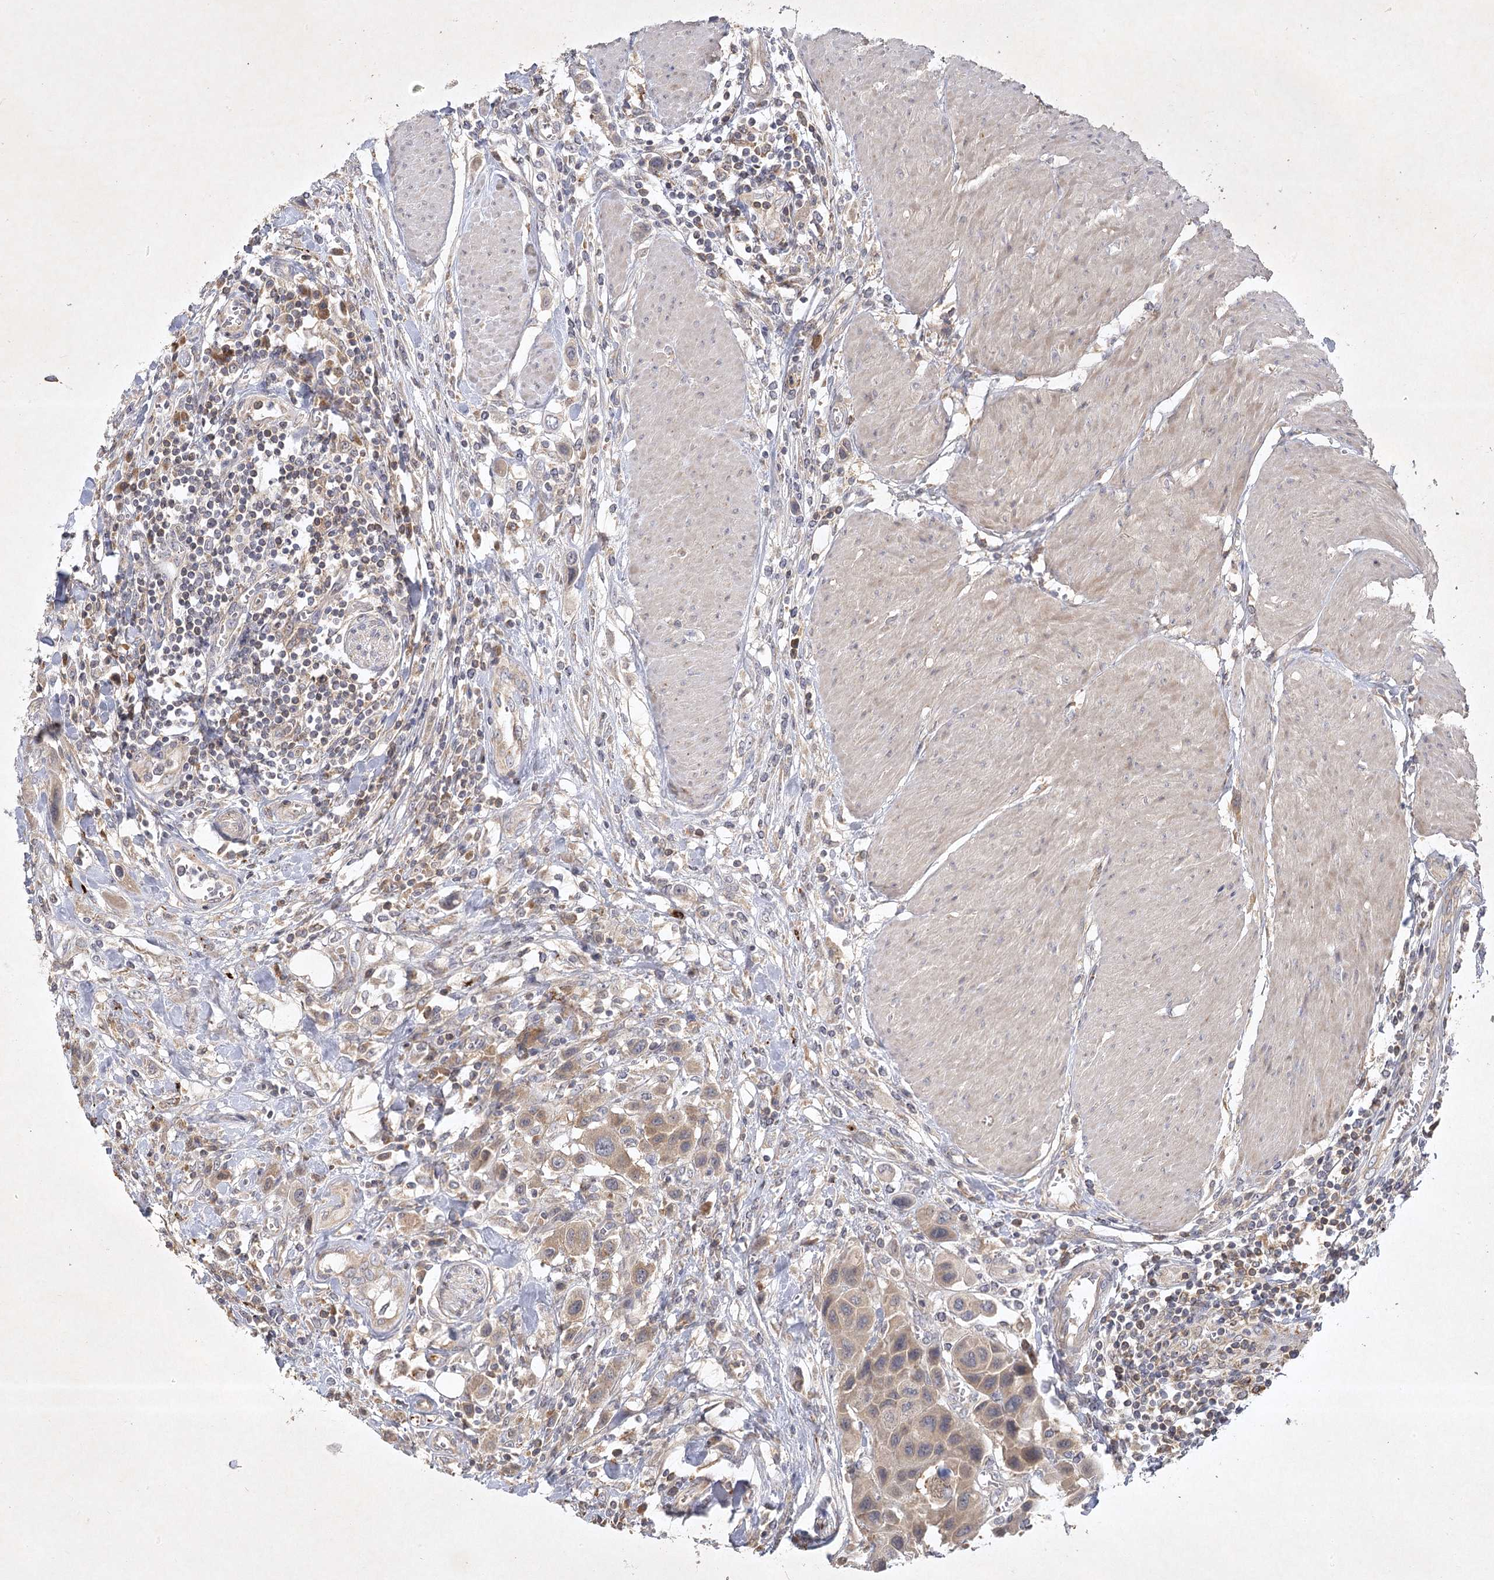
{"staining": {"intensity": "weak", "quantity": ">75%", "location": "cytoplasmic/membranous"}, "tissue": "urothelial cancer", "cell_type": "Tumor cells", "image_type": "cancer", "snomed": [{"axis": "morphology", "description": "Urothelial carcinoma, High grade"}, {"axis": "topography", "description": "Urinary bladder"}], "caption": "Urothelial cancer tissue demonstrates weak cytoplasmic/membranous expression in approximately >75% of tumor cells, visualized by immunohistochemistry.", "gene": "PYROXD2", "patient": {"sex": "male", "age": 50}}